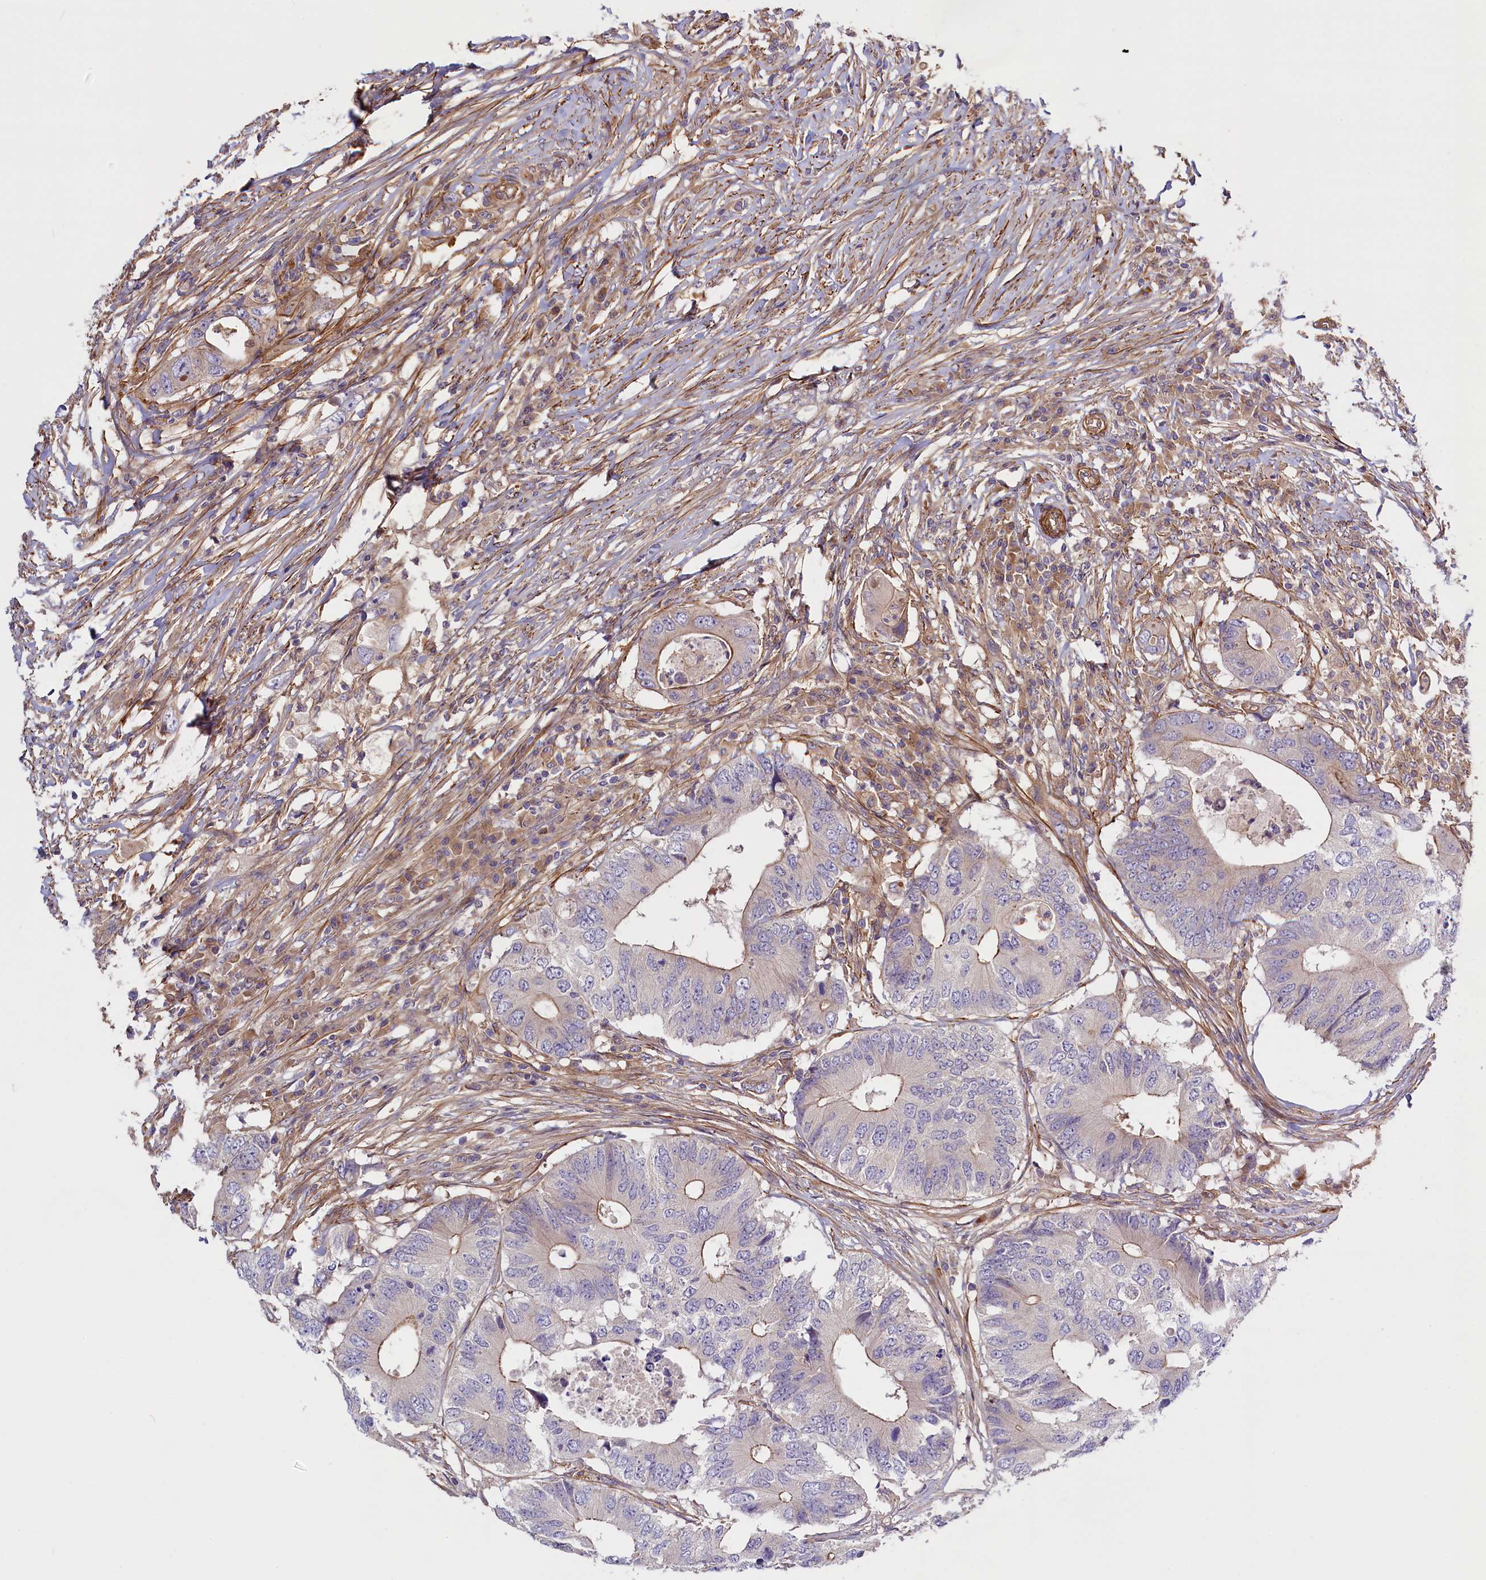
{"staining": {"intensity": "weak", "quantity": "25%-75%", "location": "cytoplasmic/membranous"}, "tissue": "colorectal cancer", "cell_type": "Tumor cells", "image_type": "cancer", "snomed": [{"axis": "morphology", "description": "Adenocarcinoma, NOS"}, {"axis": "topography", "description": "Colon"}], "caption": "Immunohistochemistry image of neoplastic tissue: human adenocarcinoma (colorectal) stained using IHC shows low levels of weak protein expression localized specifically in the cytoplasmic/membranous of tumor cells, appearing as a cytoplasmic/membranous brown color.", "gene": "FUZ", "patient": {"sex": "male", "age": 71}}